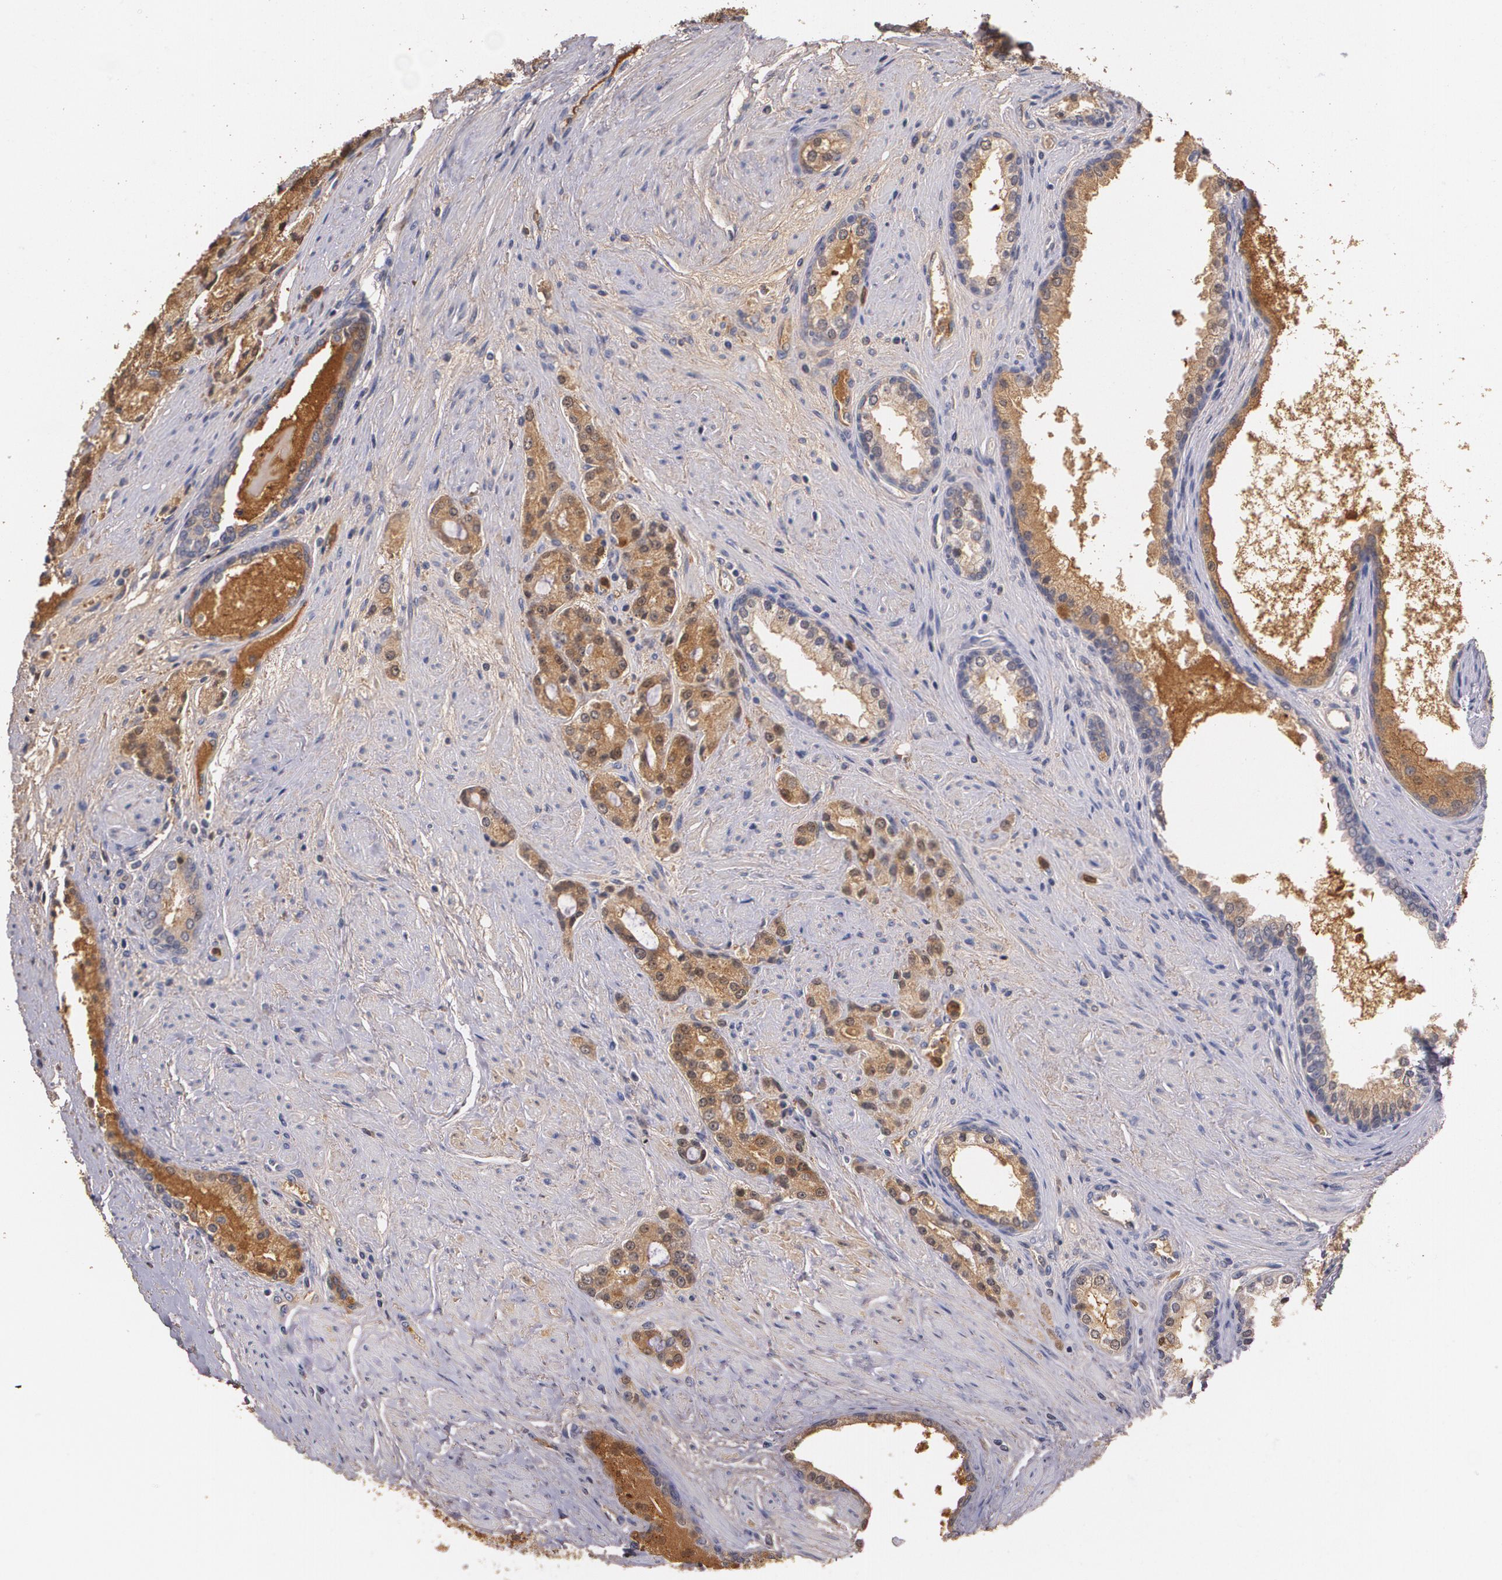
{"staining": {"intensity": "strong", "quantity": ">75%", "location": "cytoplasmic/membranous"}, "tissue": "prostate cancer", "cell_type": "Tumor cells", "image_type": "cancer", "snomed": [{"axis": "morphology", "description": "Adenocarcinoma, Medium grade"}, {"axis": "topography", "description": "Prostate"}], "caption": "A brown stain shows strong cytoplasmic/membranous expression of a protein in adenocarcinoma (medium-grade) (prostate) tumor cells.", "gene": "PTS", "patient": {"sex": "male", "age": 72}}